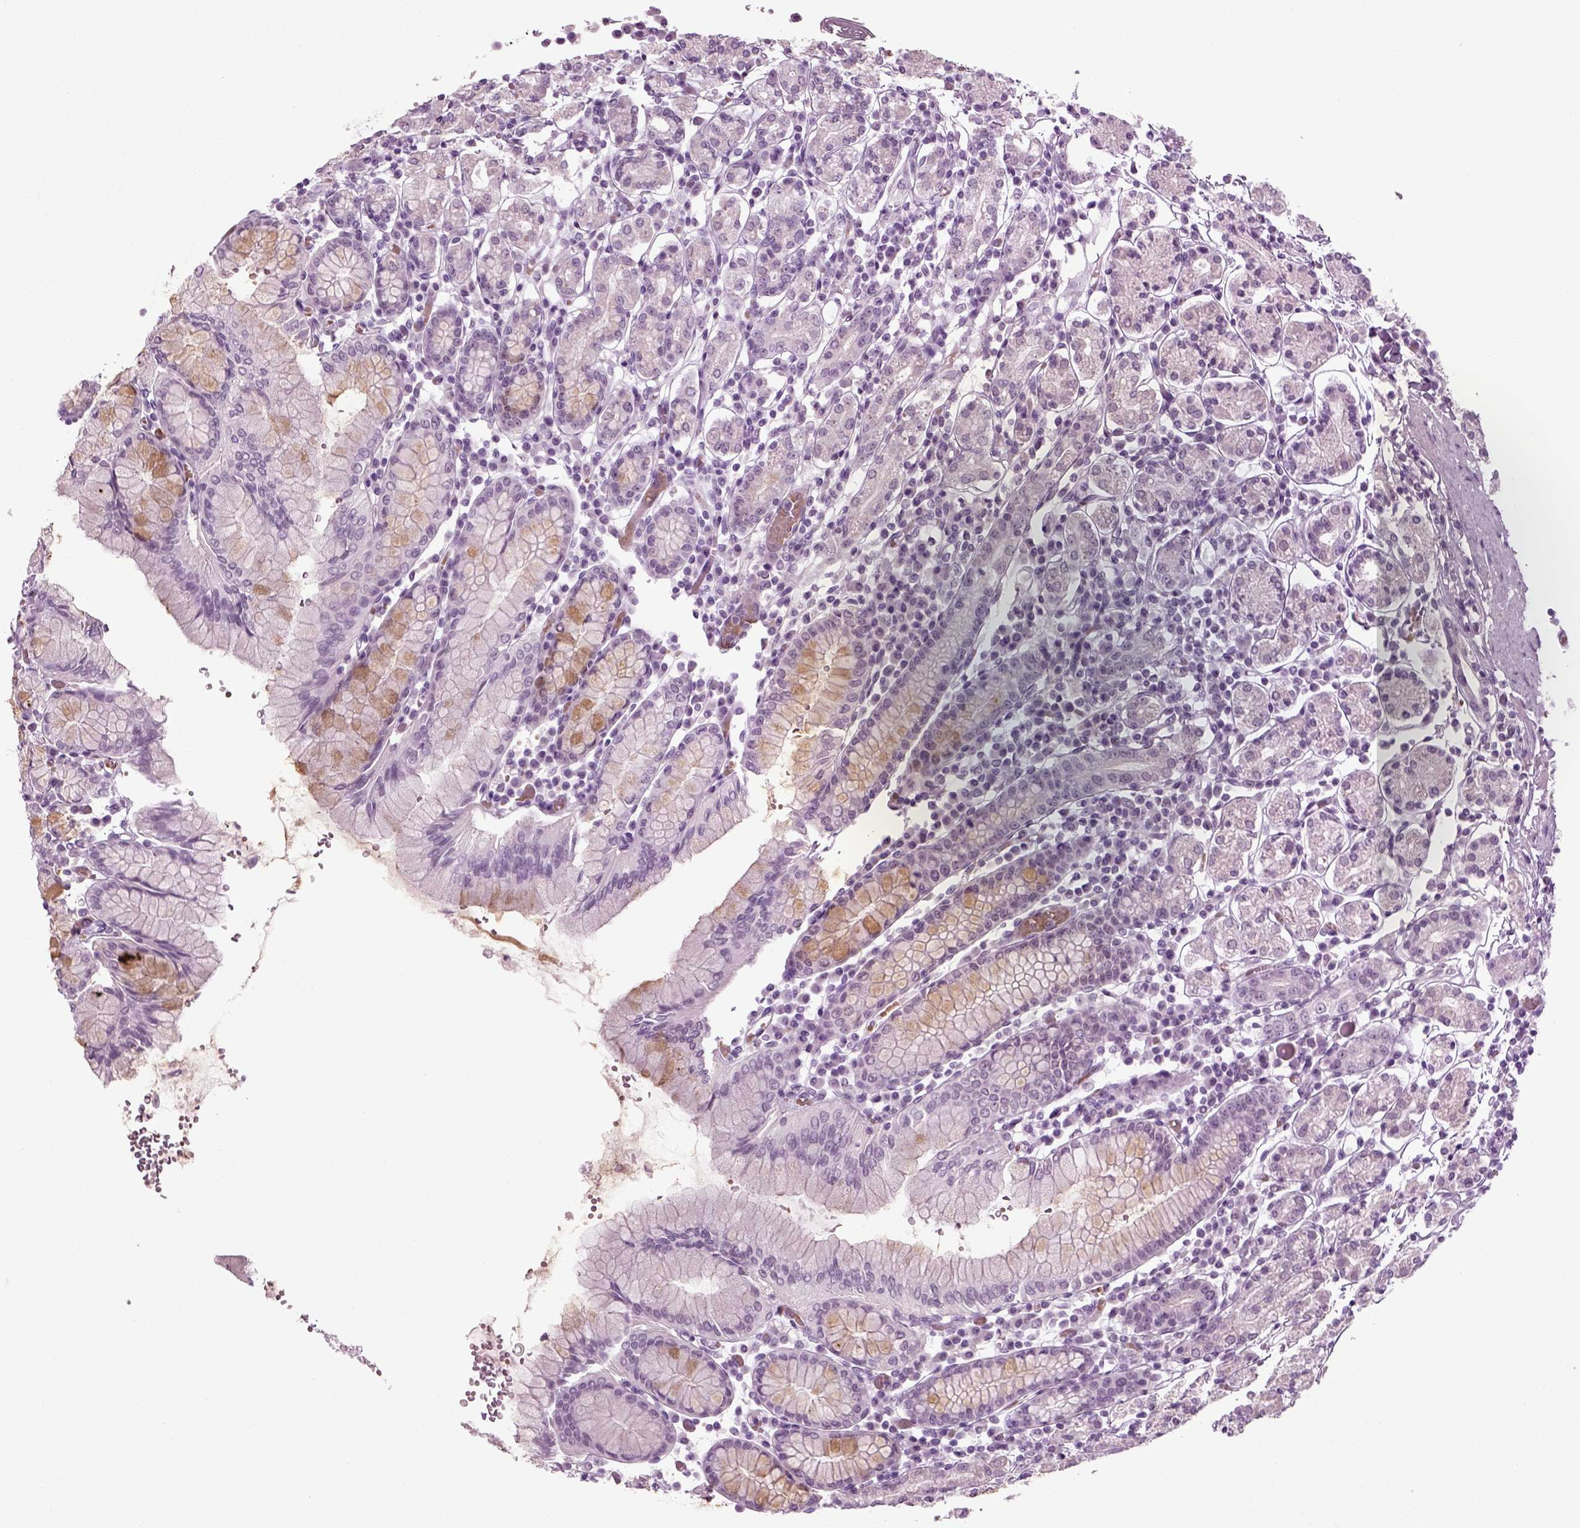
{"staining": {"intensity": "negative", "quantity": "none", "location": "none"}, "tissue": "stomach", "cell_type": "Glandular cells", "image_type": "normal", "snomed": [{"axis": "morphology", "description": "Normal tissue, NOS"}, {"axis": "topography", "description": "Stomach, upper"}, {"axis": "topography", "description": "Stomach"}], "caption": "Immunohistochemistry (IHC) image of normal stomach: stomach stained with DAB (3,3'-diaminobenzidine) displays no significant protein staining in glandular cells. (Brightfield microscopy of DAB immunohistochemistry (IHC) at high magnification).", "gene": "ZC2HC1C", "patient": {"sex": "male", "age": 62}}